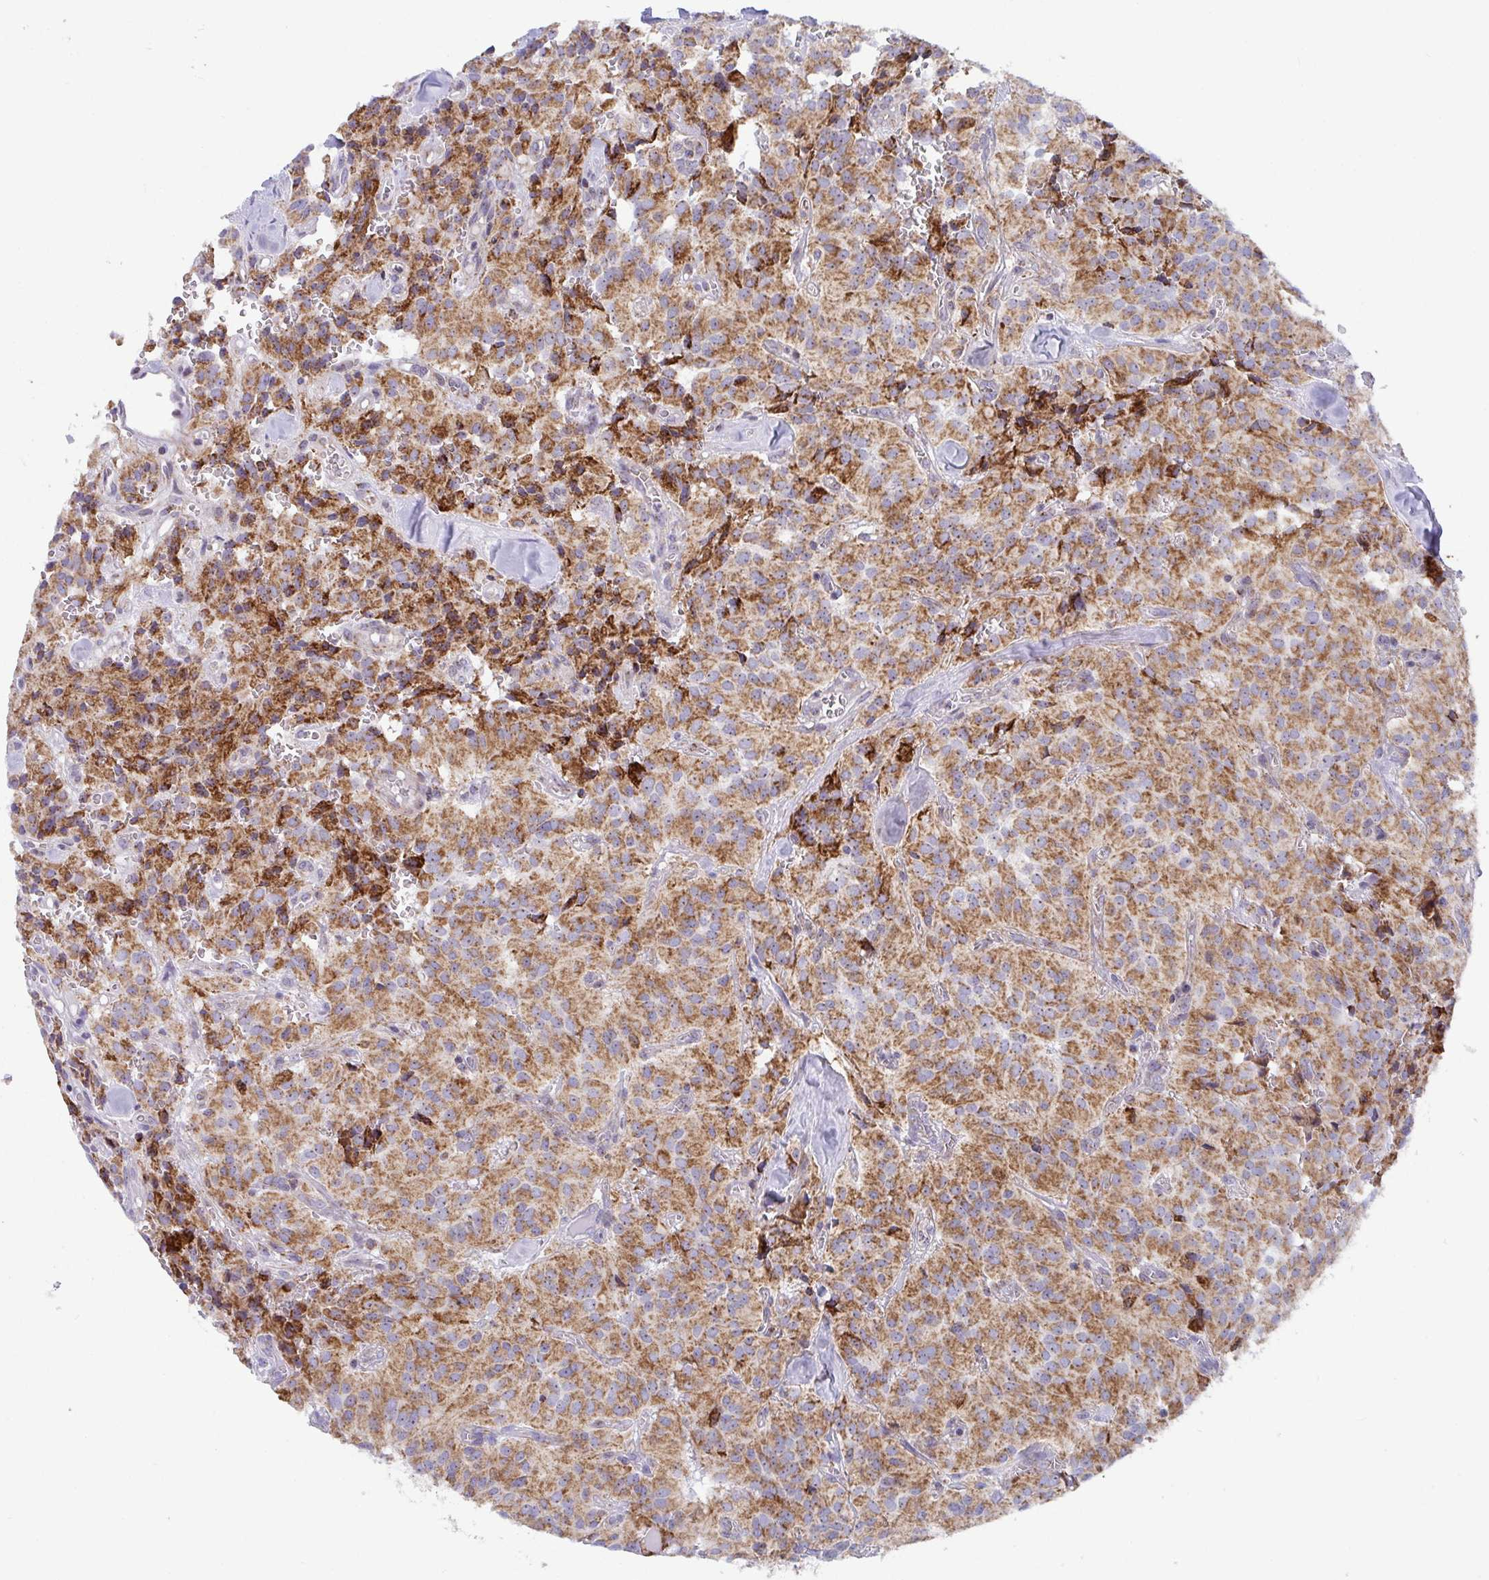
{"staining": {"intensity": "moderate", "quantity": ">75%", "location": "cytoplasmic/membranous"}, "tissue": "glioma", "cell_type": "Tumor cells", "image_type": "cancer", "snomed": [{"axis": "morphology", "description": "Glioma, malignant, Low grade"}, {"axis": "topography", "description": "Brain"}], "caption": "Protein staining reveals moderate cytoplasmic/membranous expression in about >75% of tumor cells in glioma.", "gene": "ATP5MJ", "patient": {"sex": "male", "age": 42}}